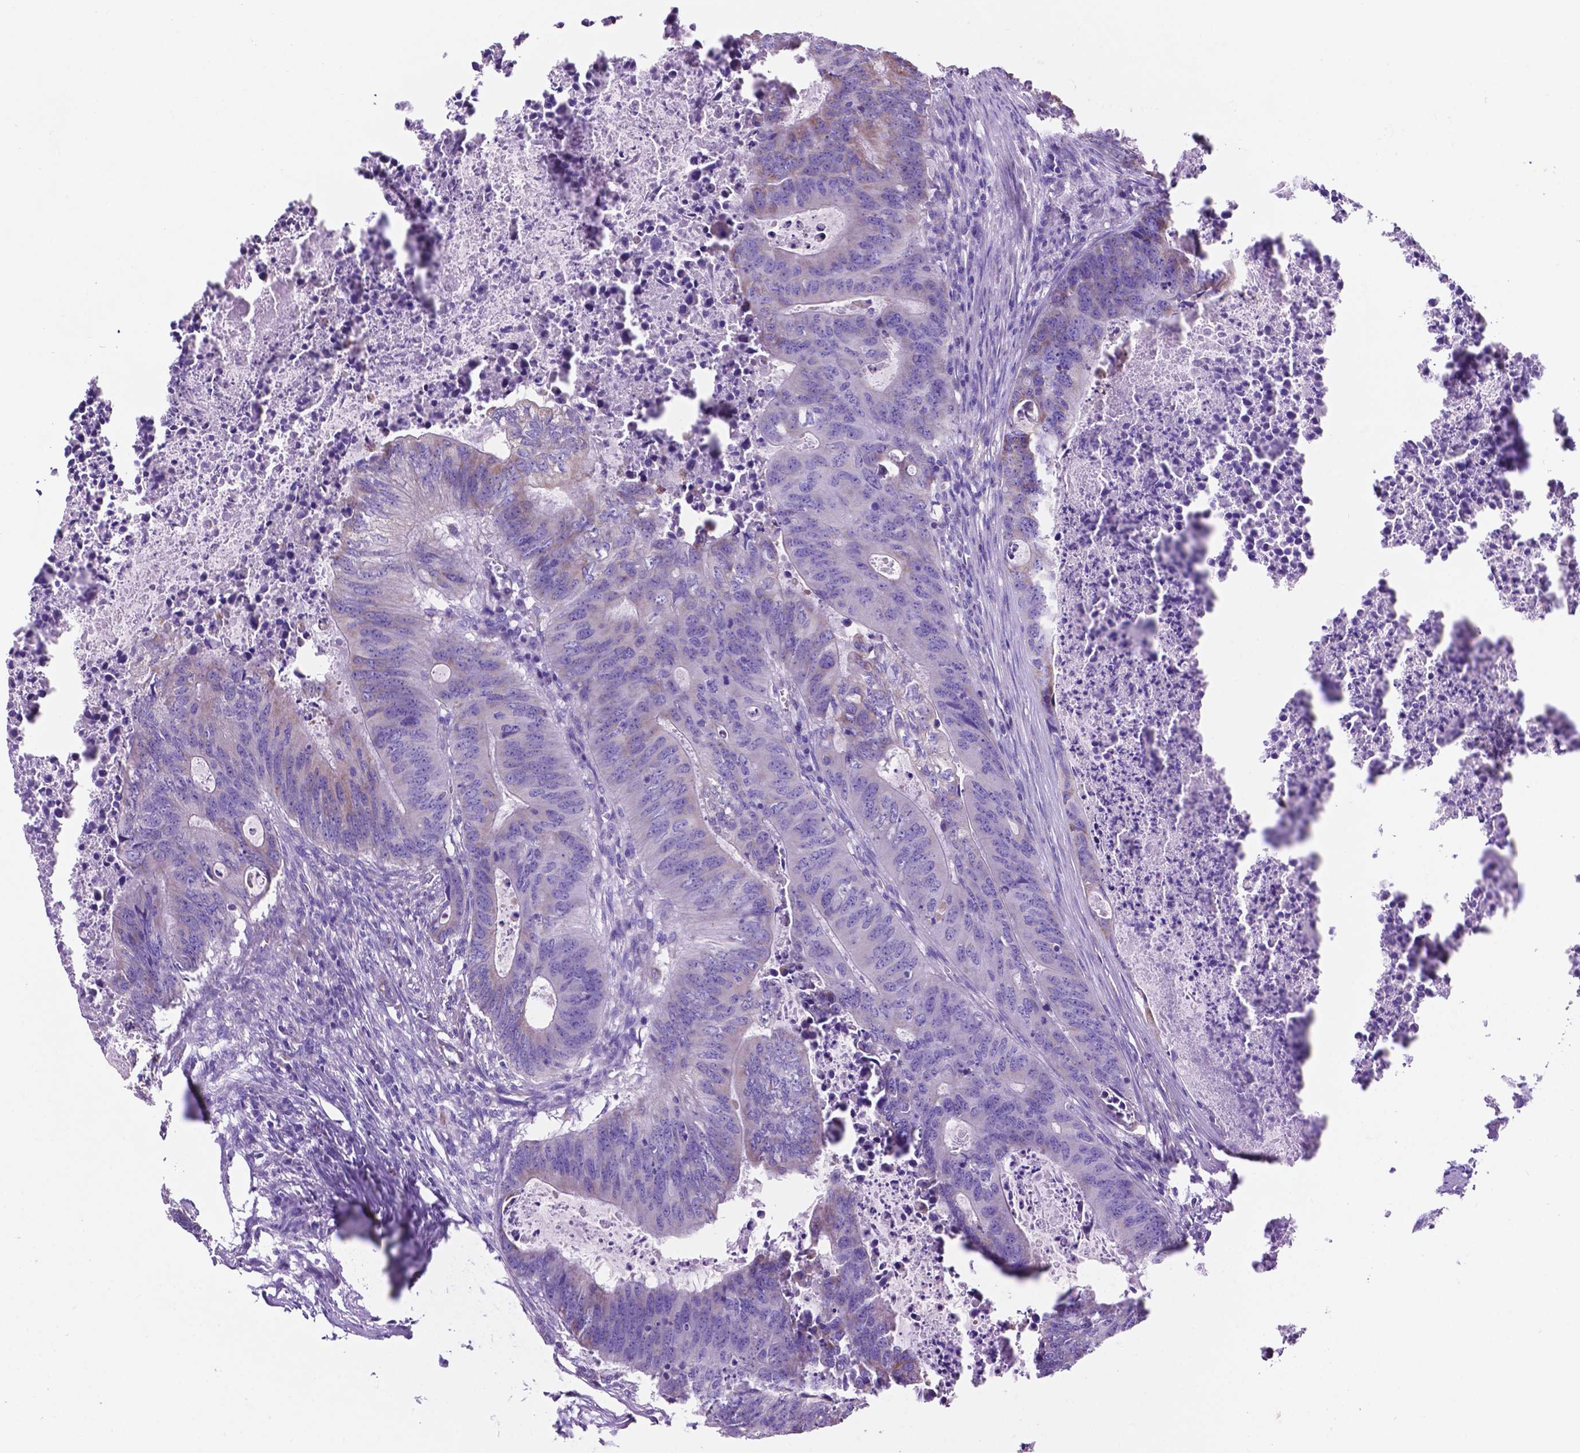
{"staining": {"intensity": "weak", "quantity": "<25%", "location": "cytoplasmic/membranous"}, "tissue": "colorectal cancer", "cell_type": "Tumor cells", "image_type": "cancer", "snomed": [{"axis": "morphology", "description": "Adenocarcinoma, NOS"}, {"axis": "topography", "description": "Colon"}], "caption": "A photomicrograph of human colorectal cancer (adenocarcinoma) is negative for staining in tumor cells.", "gene": "TMEM121B", "patient": {"sex": "male", "age": 67}}